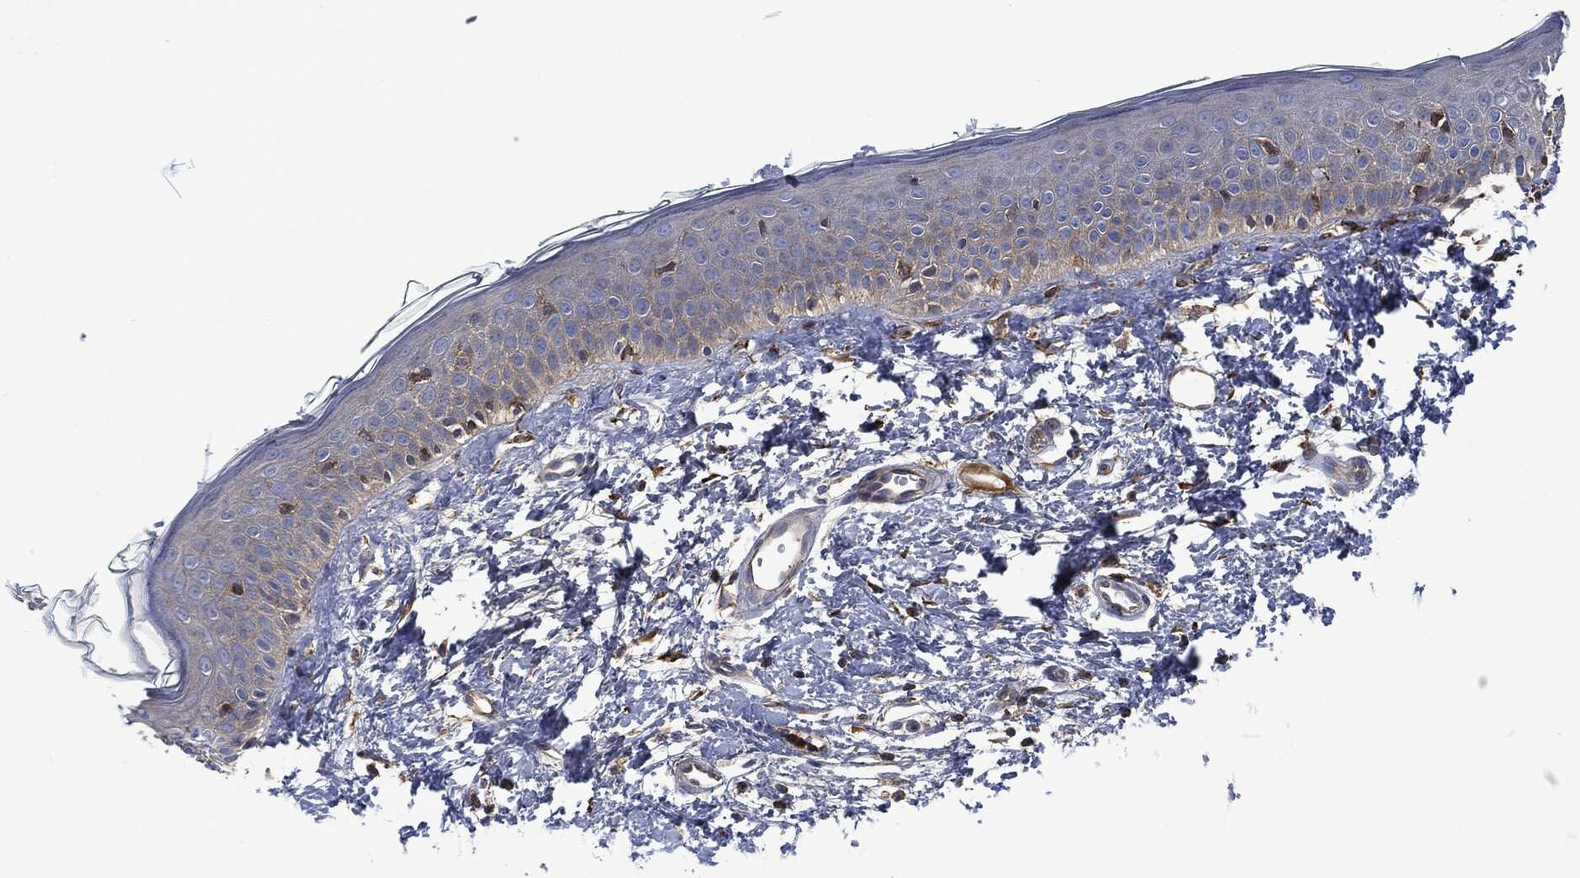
{"staining": {"intensity": "negative", "quantity": "none", "location": "none"}, "tissue": "skin", "cell_type": "Fibroblasts", "image_type": "normal", "snomed": [{"axis": "morphology", "description": "Normal tissue, NOS"}, {"axis": "morphology", "description": "Basal cell carcinoma"}, {"axis": "topography", "description": "Skin"}], "caption": "The image reveals no significant expression in fibroblasts of skin.", "gene": "LGALS9", "patient": {"sex": "male", "age": 33}}